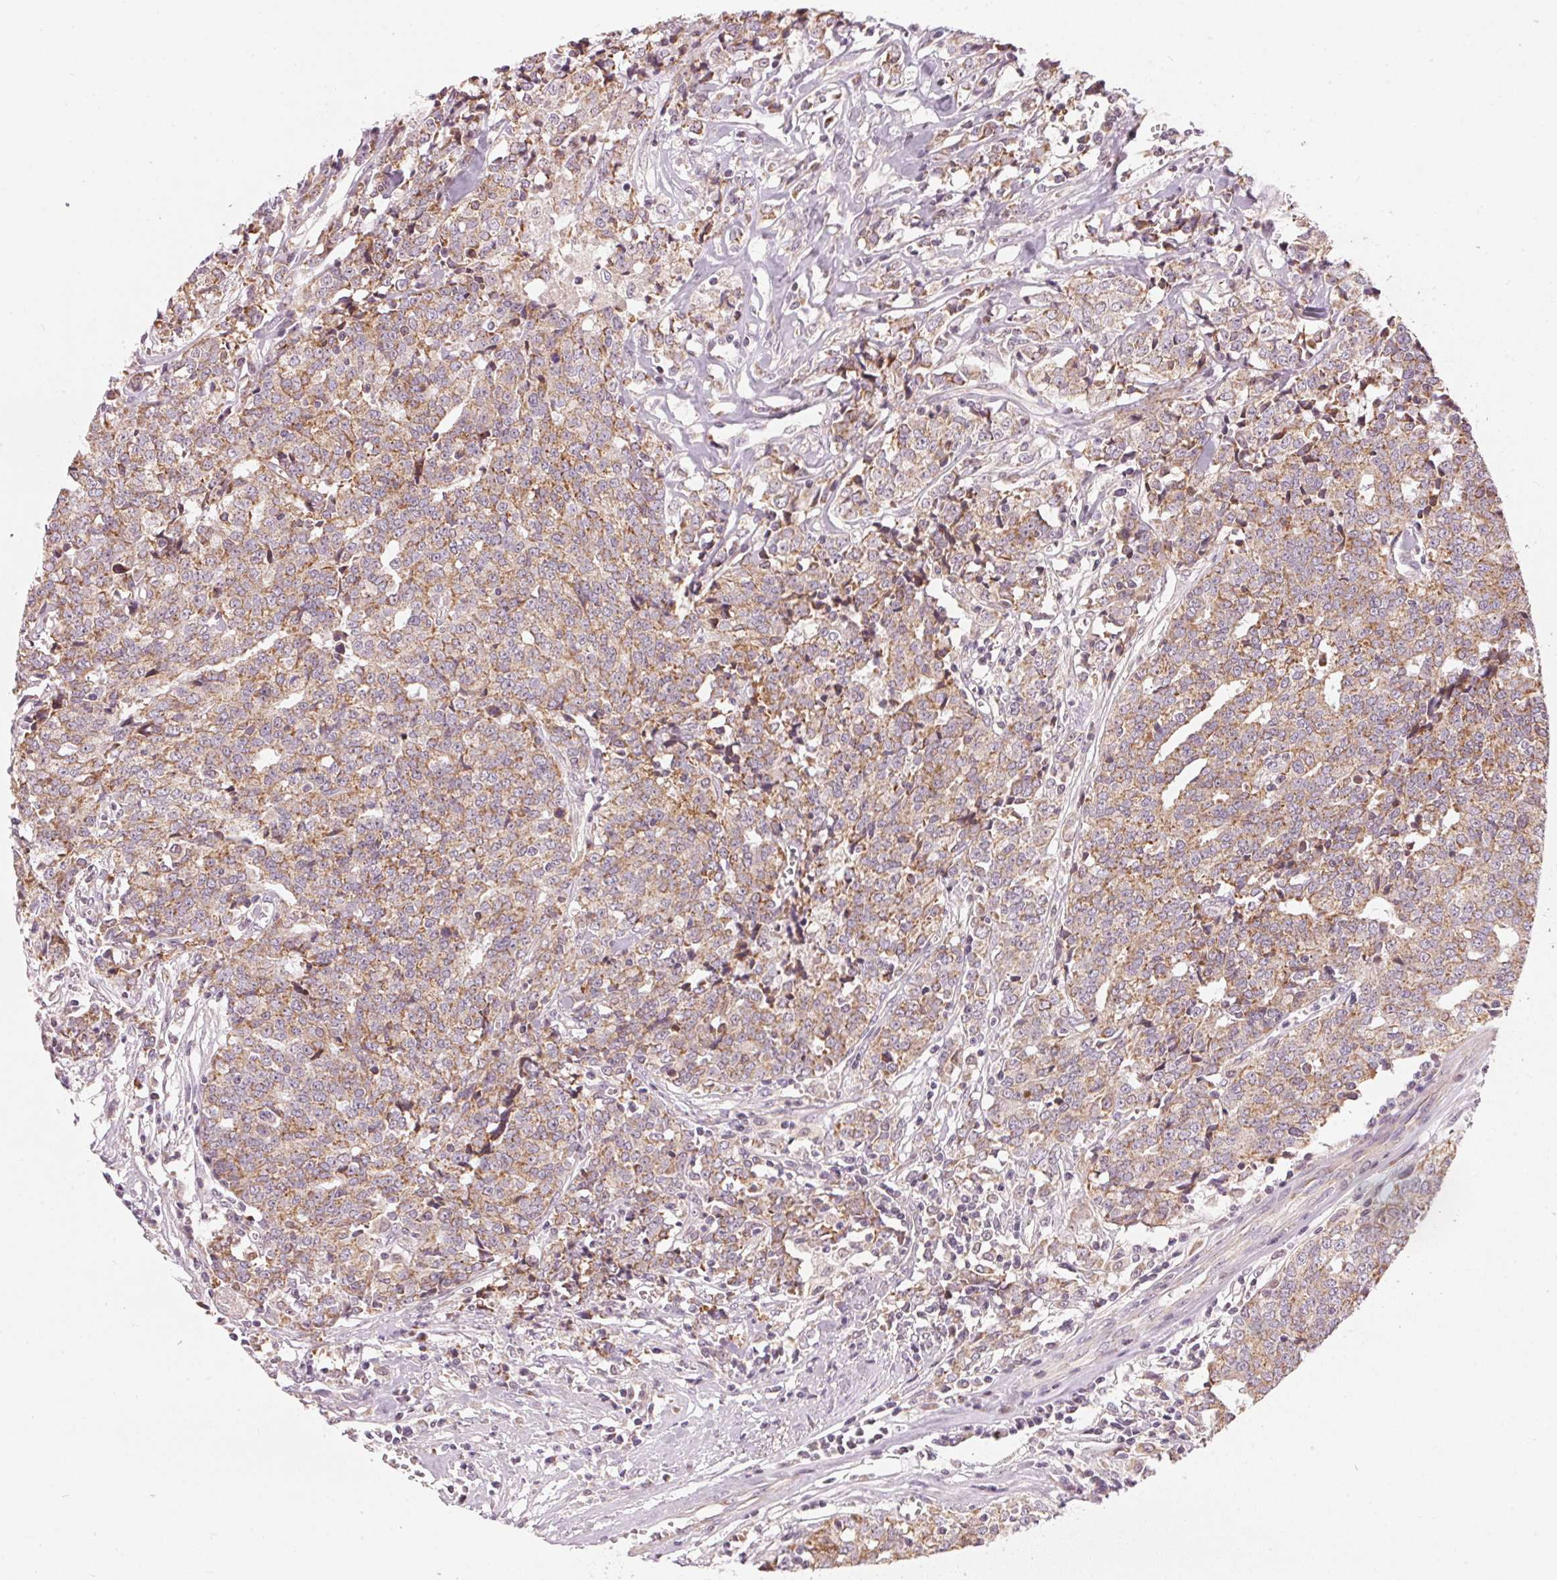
{"staining": {"intensity": "moderate", "quantity": ">75%", "location": "cytoplasmic/membranous"}, "tissue": "prostate cancer", "cell_type": "Tumor cells", "image_type": "cancer", "snomed": [{"axis": "morphology", "description": "Adenocarcinoma, High grade"}, {"axis": "topography", "description": "Prostate and seminal vesicle, NOS"}], "caption": "Immunohistochemistry staining of adenocarcinoma (high-grade) (prostate), which reveals medium levels of moderate cytoplasmic/membranous positivity in about >75% of tumor cells indicating moderate cytoplasmic/membranous protein positivity. The staining was performed using DAB (brown) for protein detection and nuclei were counterstained in hematoxylin (blue).", "gene": "COQ7", "patient": {"sex": "male", "age": 60}}